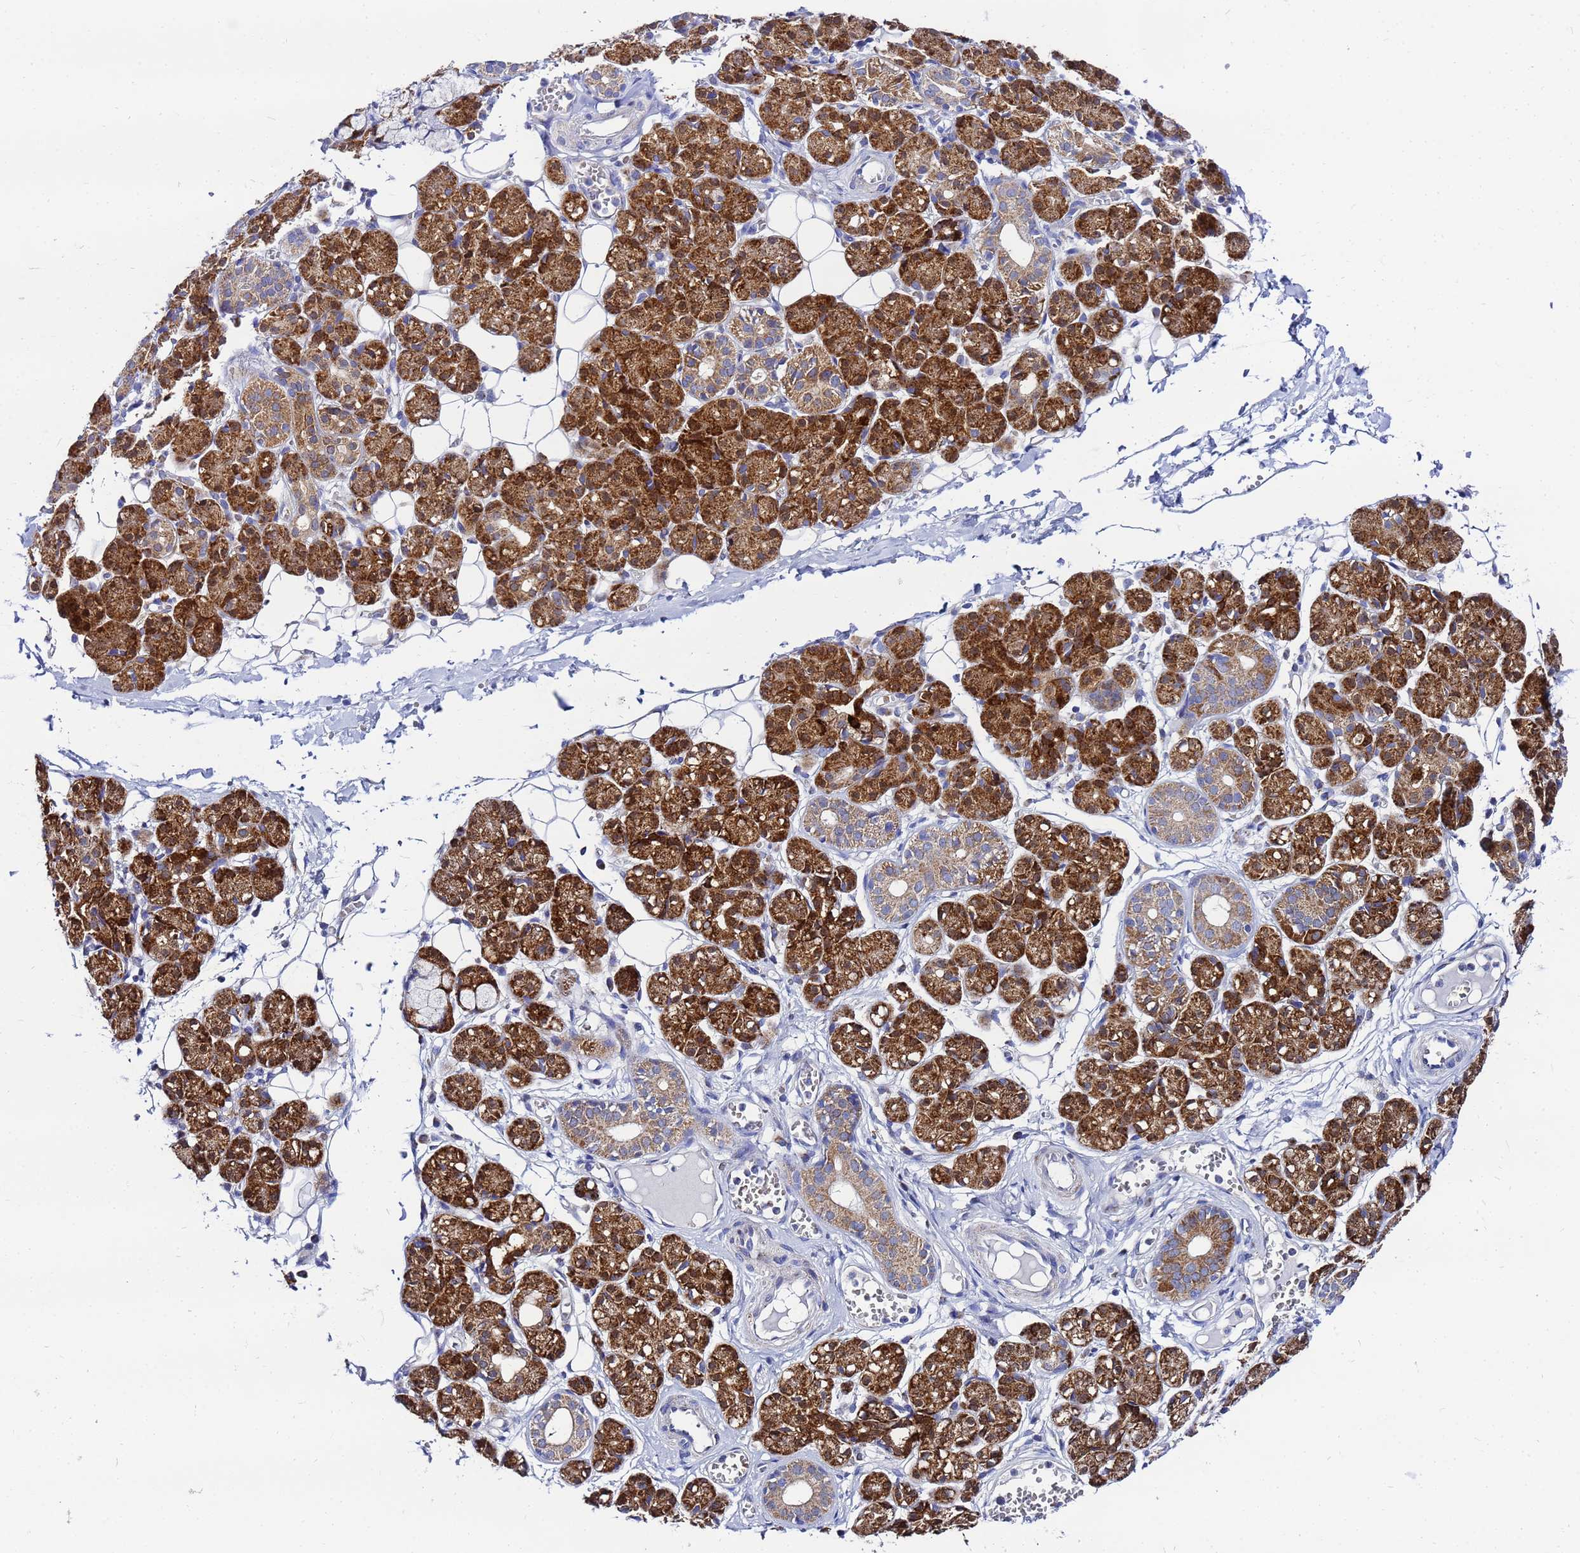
{"staining": {"intensity": "strong", "quantity": ">75%", "location": "cytoplasmic/membranous"}, "tissue": "salivary gland", "cell_type": "Glandular cells", "image_type": "normal", "snomed": [{"axis": "morphology", "description": "Normal tissue, NOS"}, {"axis": "topography", "description": "Salivary gland"}], "caption": "Protein expression analysis of unremarkable human salivary gland reveals strong cytoplasmic/membranous expression in about >75% of glandular cells. (brown staining indicates protein expression, while blue staining denotes nuclei).", "gene": "FAHD2A", "patient": {"sex": "male", "age": 63}}